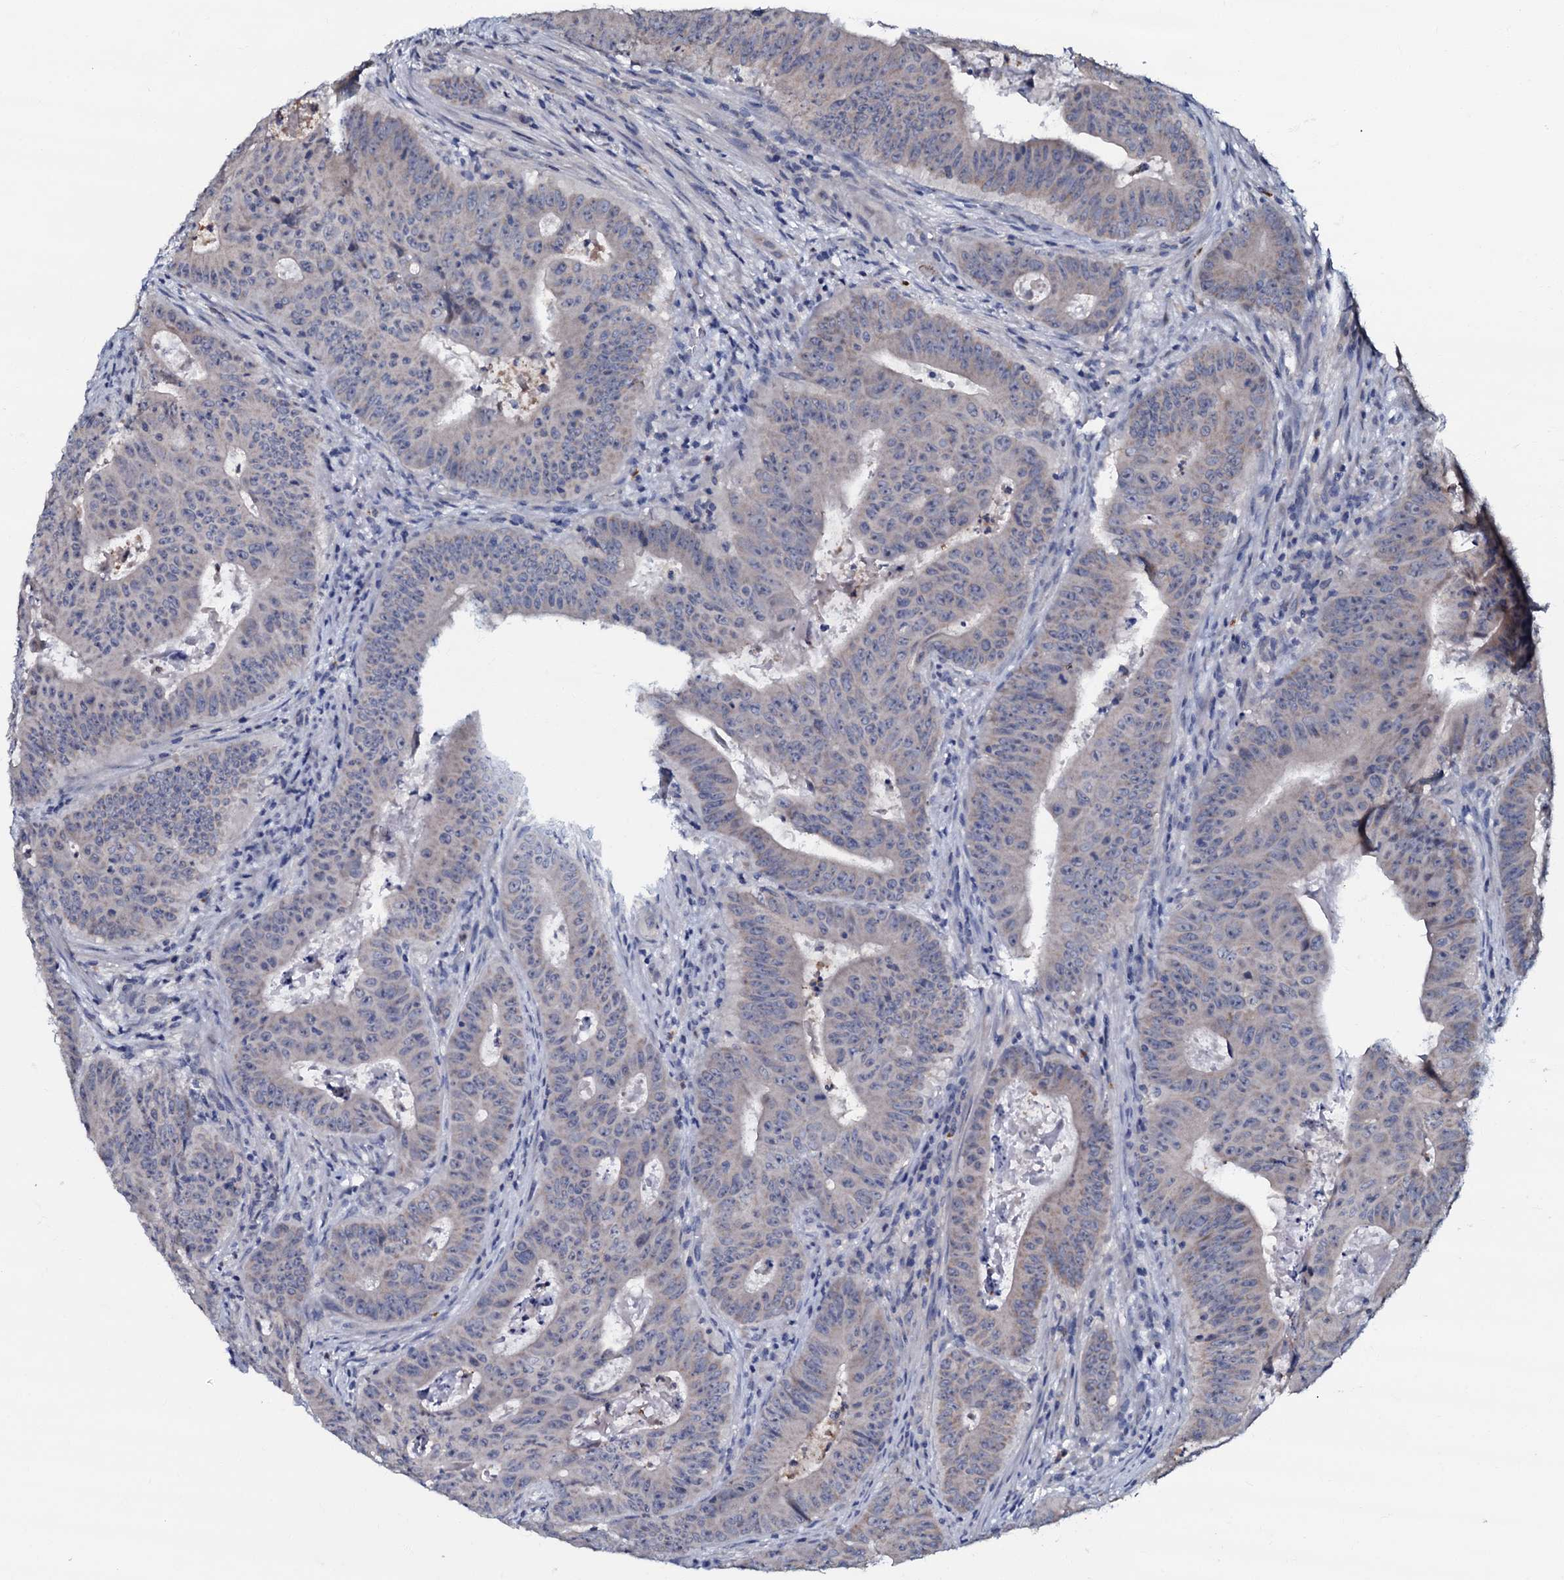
{"staining": {"intensity": "negative", "quantity": "none", "location": "none"}, "tissue": "colorectal cancer", "cell_type": "Tumor cells", "image_type": "cancer", "snomed": [{"axis": "morphology", "description": "Adenocarcinoma, NOS"}, {"axis": "topography", "description": "Rectum"}], "caption": "Immunohistochemical staining of adenocarcinoma (colorectal) shows no significant expression in tumor cells. Brightfield microscopy of immunohistochemistry stained with DAB (brown) and hematoxylin (blue), captured at high magnification.", "gene": "CPNE2", "patient": {"sex": "female", "age": 75}}